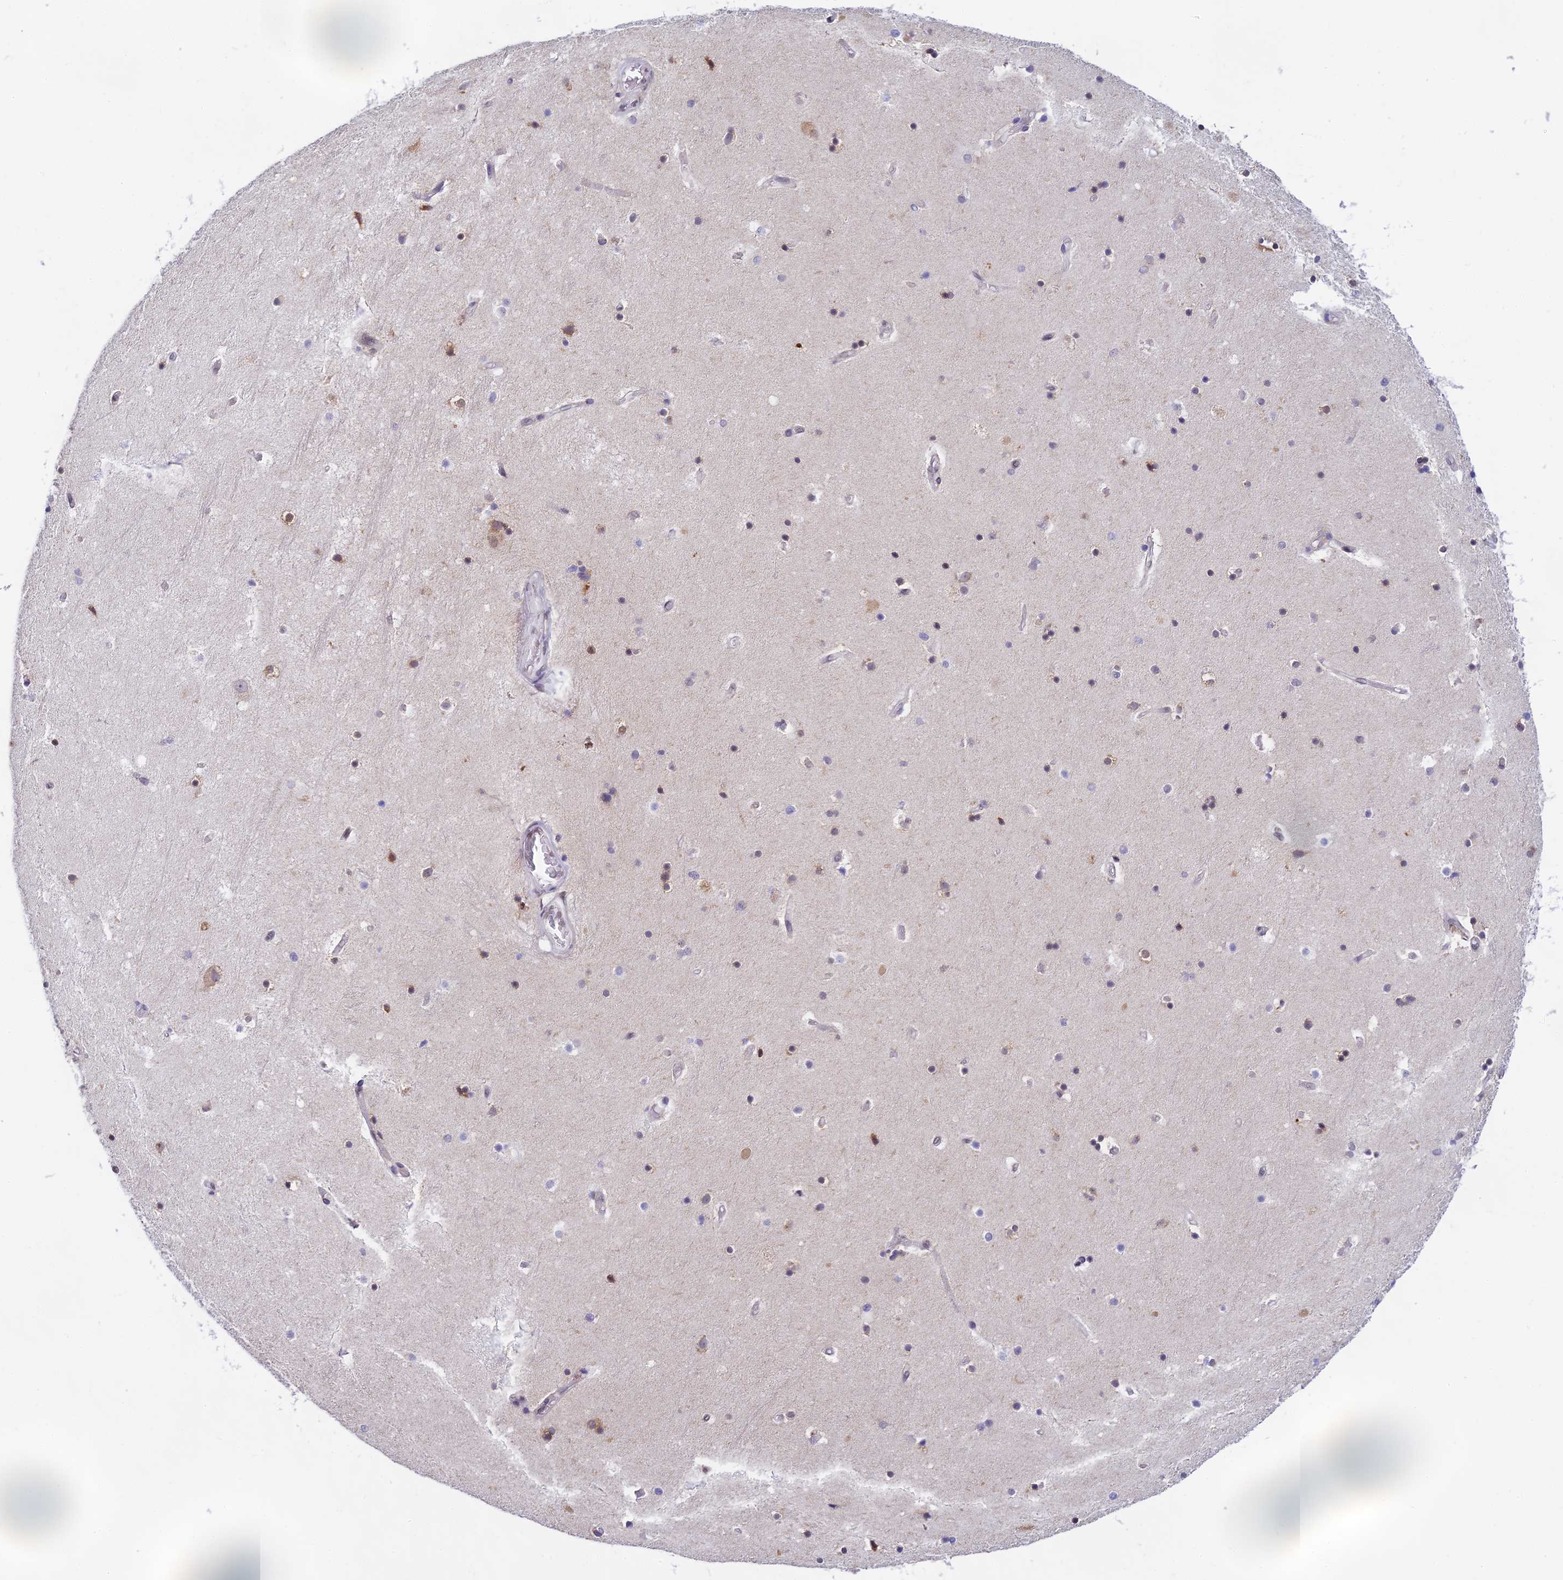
{"staining": {"intensity": "moderate", "quantity": "<25%", "location": "cytoplasmic/membranous"}, "tissue": "hippocampus", "cell_type": "Glial cells", "image_type": "normal", "snomed": [{"axis": "morphology", "description": "Normal tissue, NOS"}, {"axis": "topography", "description": "Hippocampus"}], "caption": "IHC micrograph of benign hippocampus stained for a protein (brown), which shows low levels of moderate cytoplasmic/membranous positivity in approximately <25% of glial cells.", "gene": "C2orf49", "patient": {"sex": "female", "age": 52}}